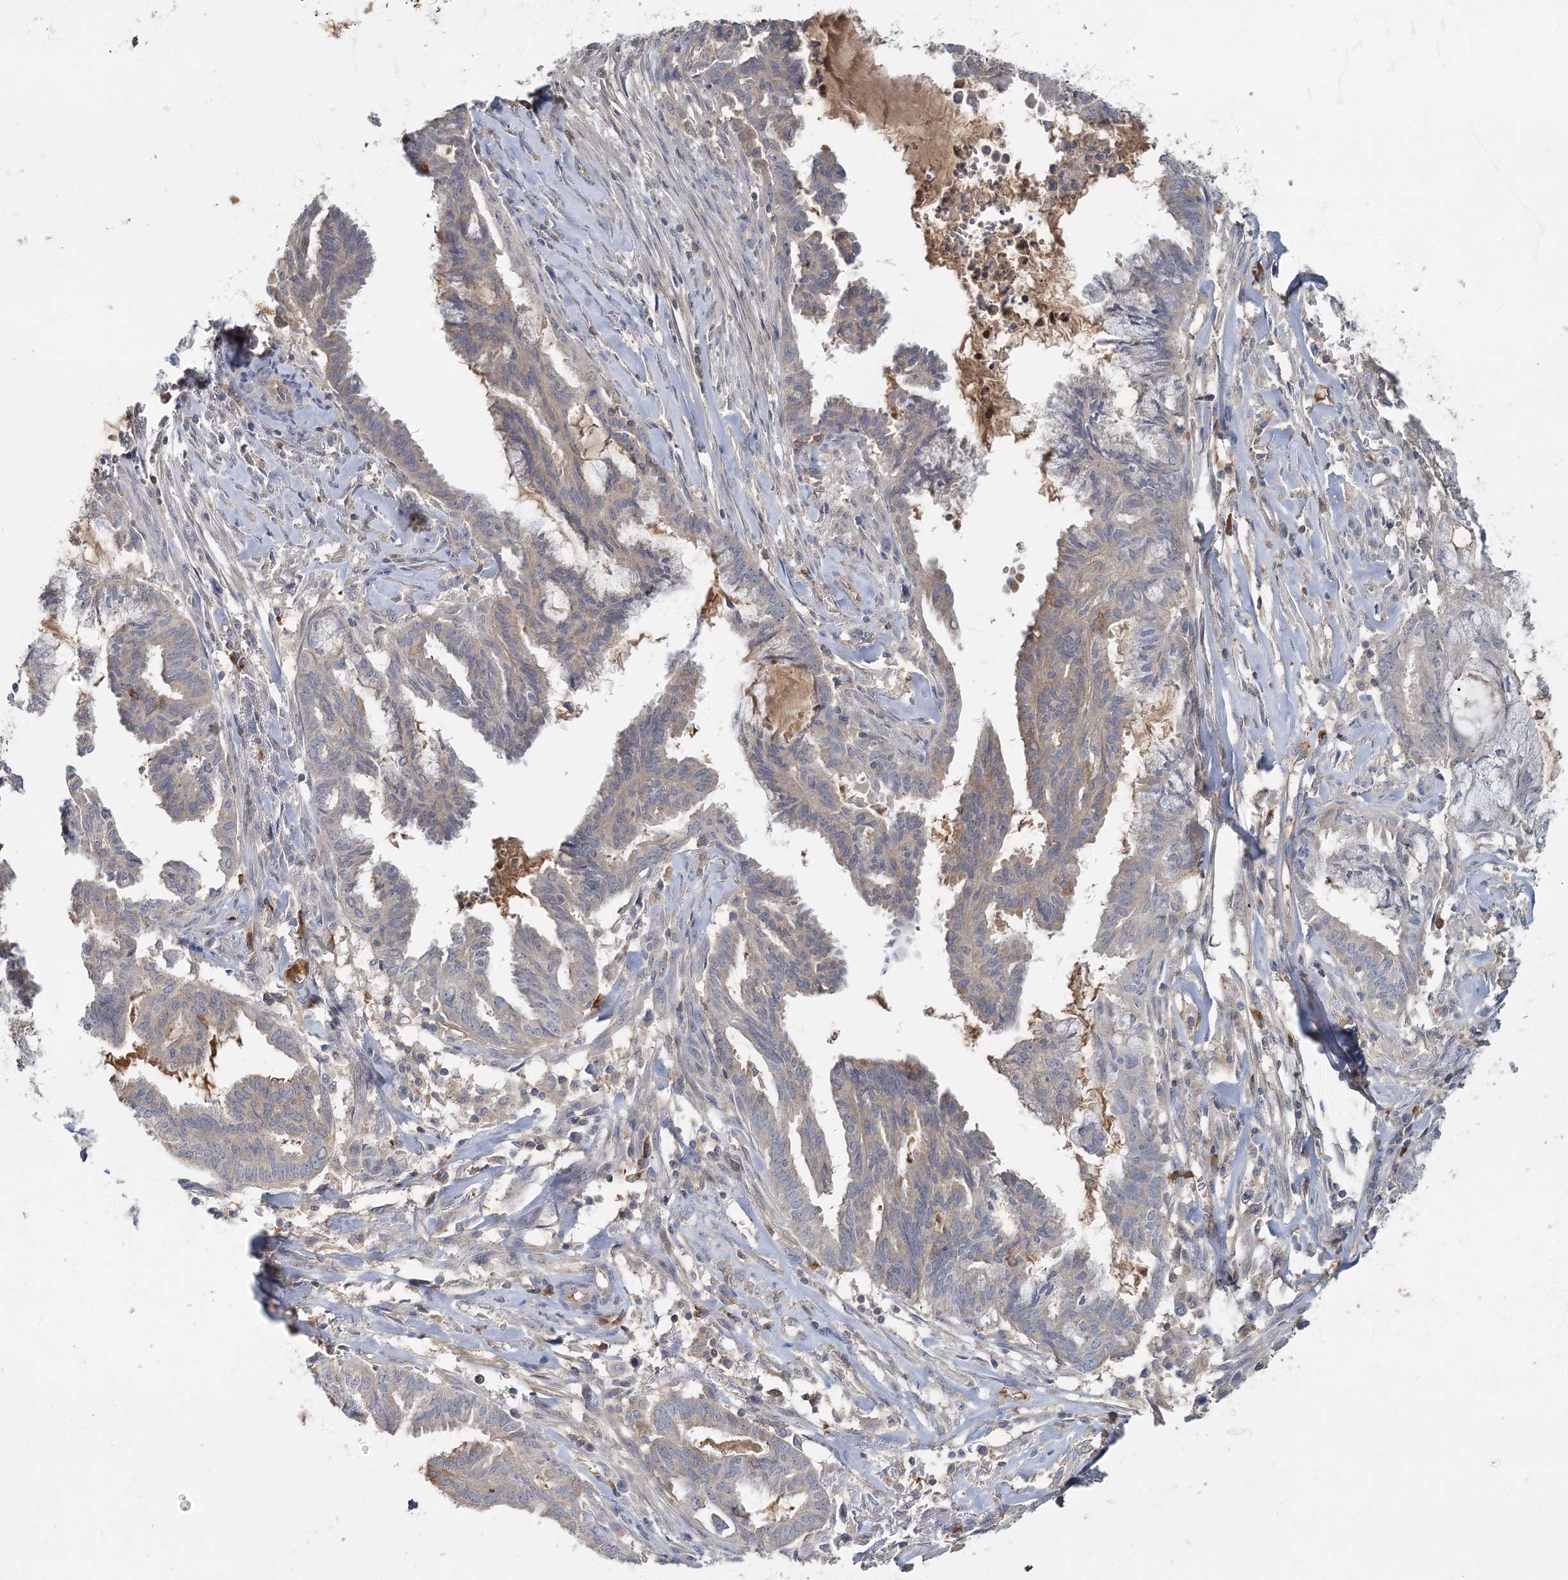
{"staining": {"intensity": "weak", "quantity": "<25%", "location": "cytoplasmic/membranous"}, "tissue": "endometrial cancer", "cell_type": "Tumor cells", "image_type": "cancer", "snomed": [{"axis": "morphology", "description": "Adenocarcinoma, NOS"}, {"axis": "topography", "description": "Endometrium"}], "caption": "The IHC histopathology image has no significant staining in tumor cells of endometrial cancer tissue.", "gene": "RNF25", "patient": {"sex": "female", "age": 86}}